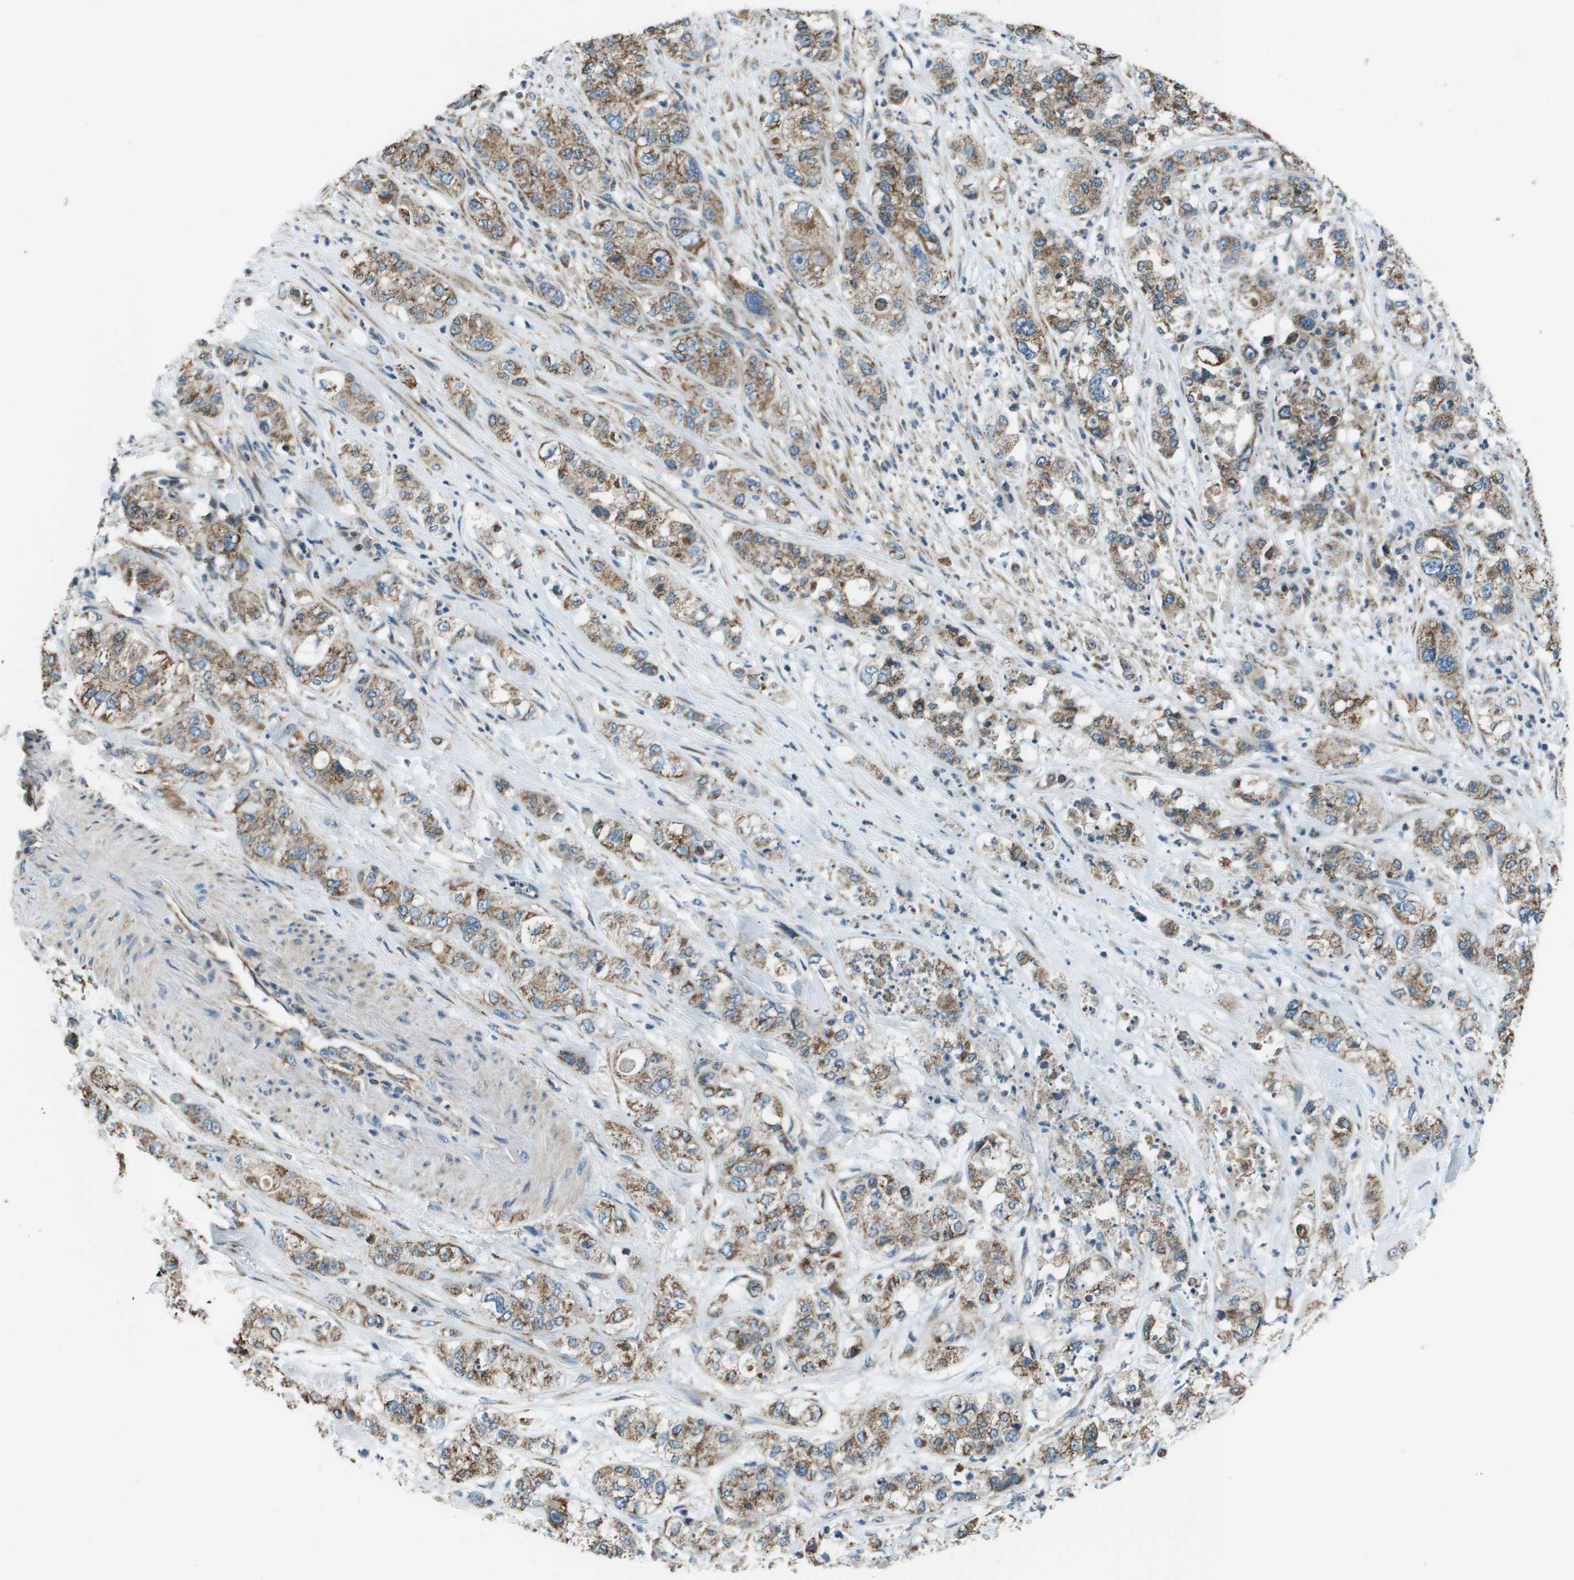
{"staining": {"intensity": "weak", "quantity": ">75%", "location": "cytoplasmic/membranous"}, "tissue": "pancreatic cancer", "cell_type": "Tumor cells", "image_type": "cancer", "snomed": [{"axis": "morphology", "description": "Adenocarcinoma, NOS"}, {"axis": "topography", "description": "Pancreas"}], "caption": "The immunohistochemical stain shows weak cytoplasmic/membranous staining in tumor cells of pancreatic cancer (adenocarcinoma) tissue.", "gene": "TMEM51", "patient": {"sex": "female", "age": 78}}